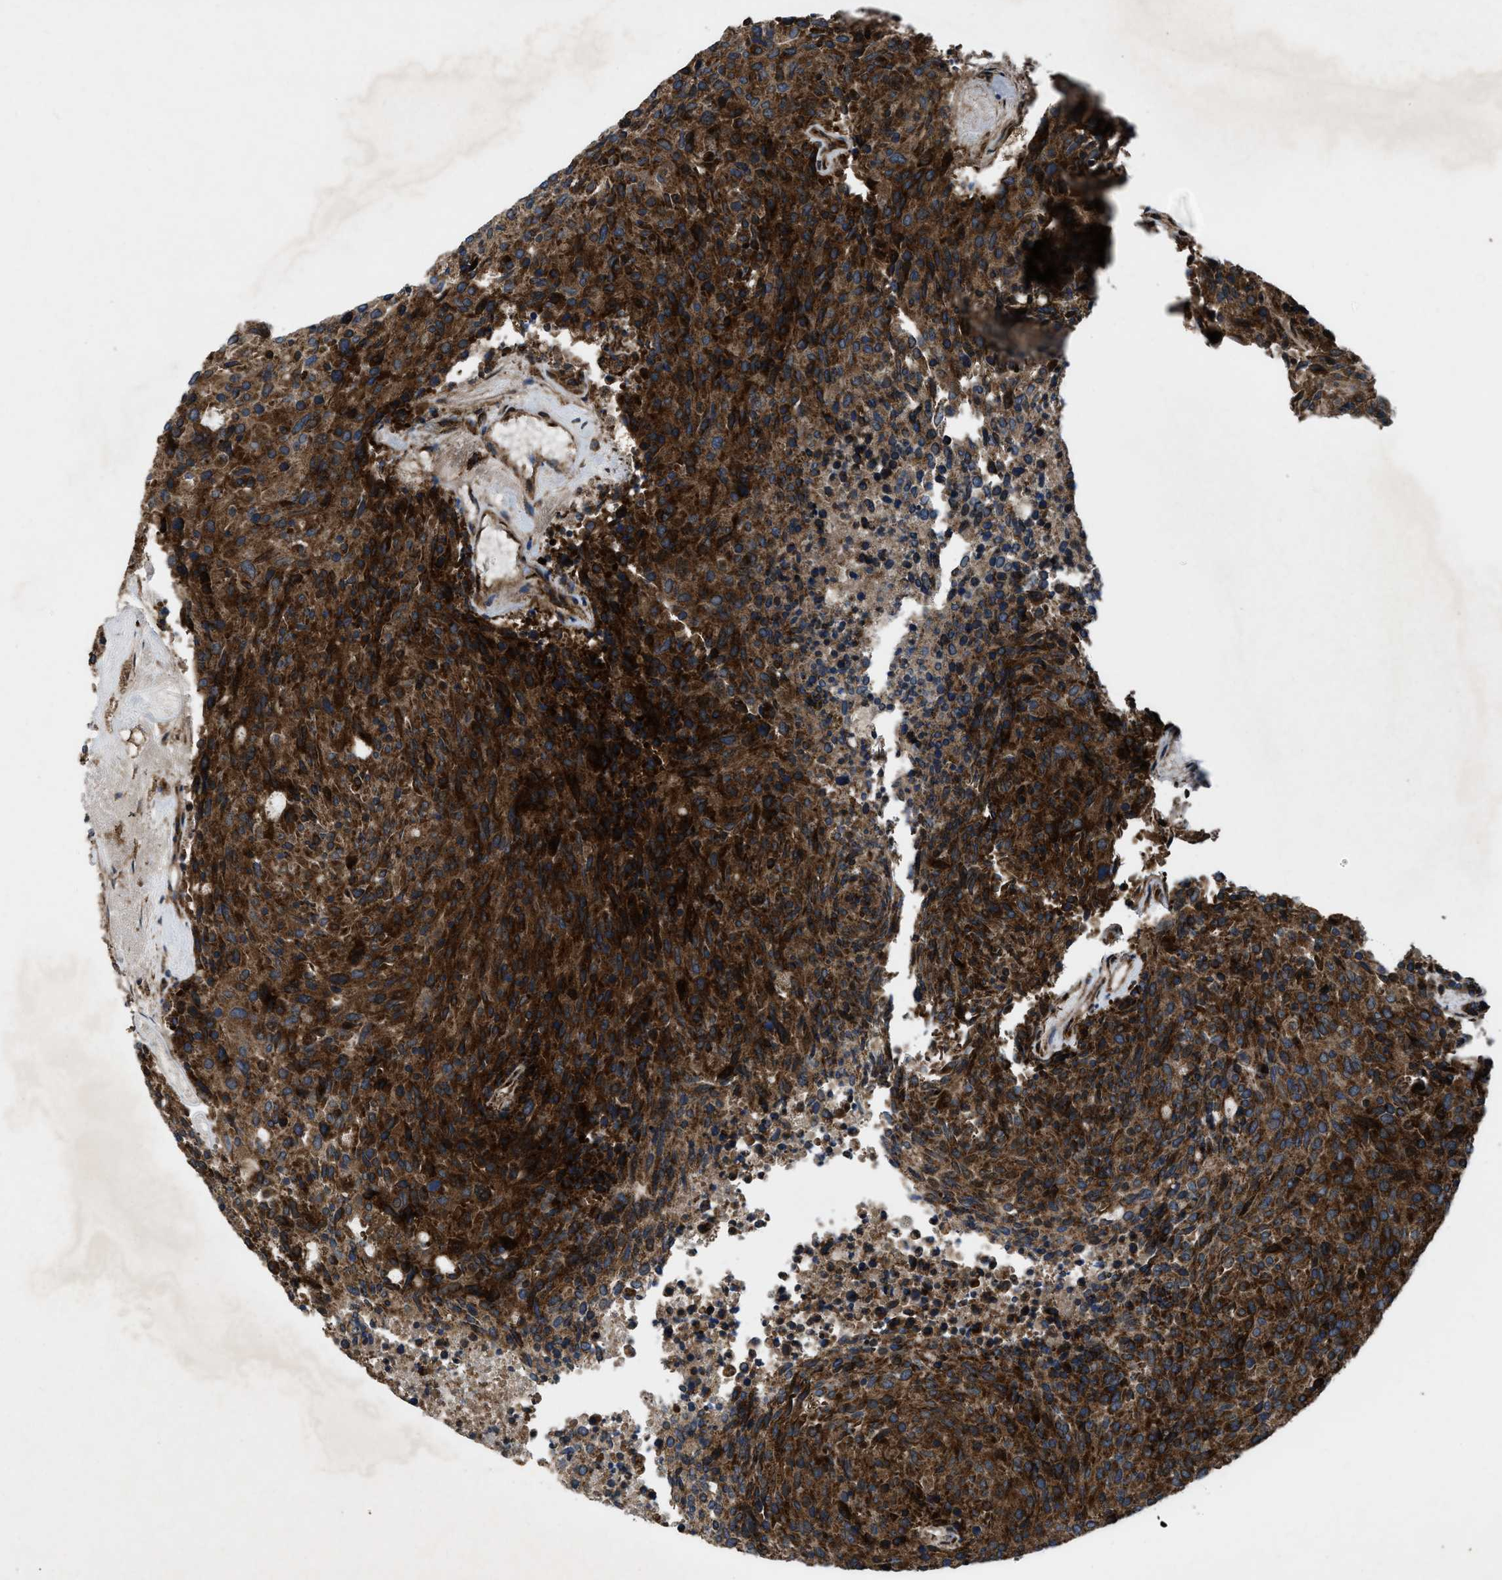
{"staining": {"intensity": "strong", "quantity": ">75%", "location": "cytoplasmic/membranous"}, "tissue": "carcinoid", "cell_type": "Tumor cells", "image_type": "cancer", "snomed": [{"axis": "morphology", "description": "Carcinoid, malignant, NOS"}, {"axis": "topography", "description": "Pancreas"}], "caption": "This histopathology image exhibits immunohistochemistry (IHC) staining of human carcinoid, with high strong cytoplasmic/membranous staining in approximately >75% of tumor cells.", "gene": "PER3", "patient": {"sex": "female", "age": 54}}